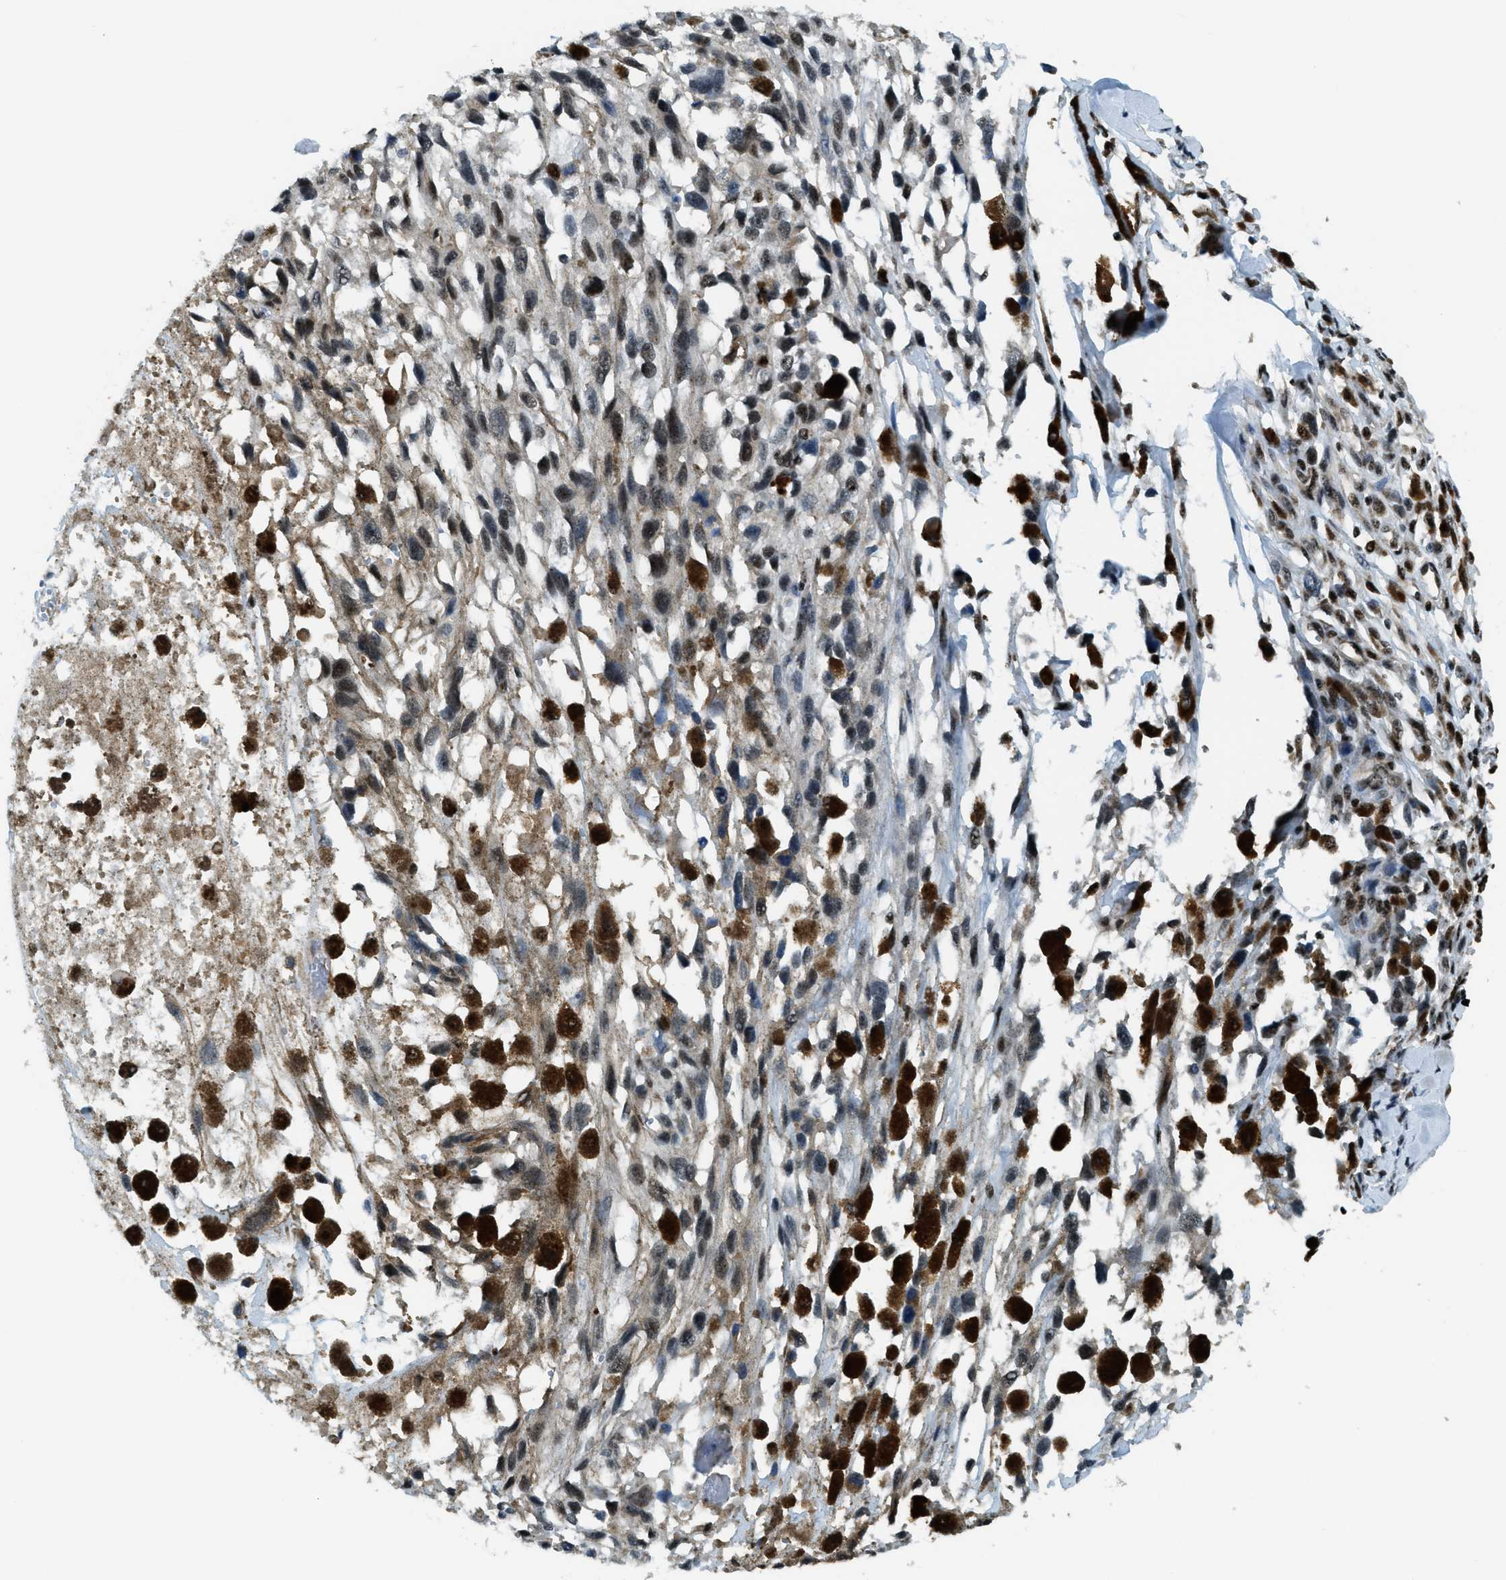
{"staining": {"intensity": "moderate", "quantity": "<25%", "location": "cytoplasmic/membranous"}, "tissue": "melanoma", "cell_type": "Tumor cells", "image_type": "cancer", "snomed": [{"axis": "morphology", "description": "Malignant melanoma, Metastatic site"}, {"axis": "topography", "description": "Lymph node"}], "caption": "Immunohistochemical staining of malignant melanoma (metastatic site) reveals low levels of moderate cytoplasmic/membranous expression in approximately <25% of tumor cells.", "gene": "SP100", "patient": {"sex": "male", "age": 59}}